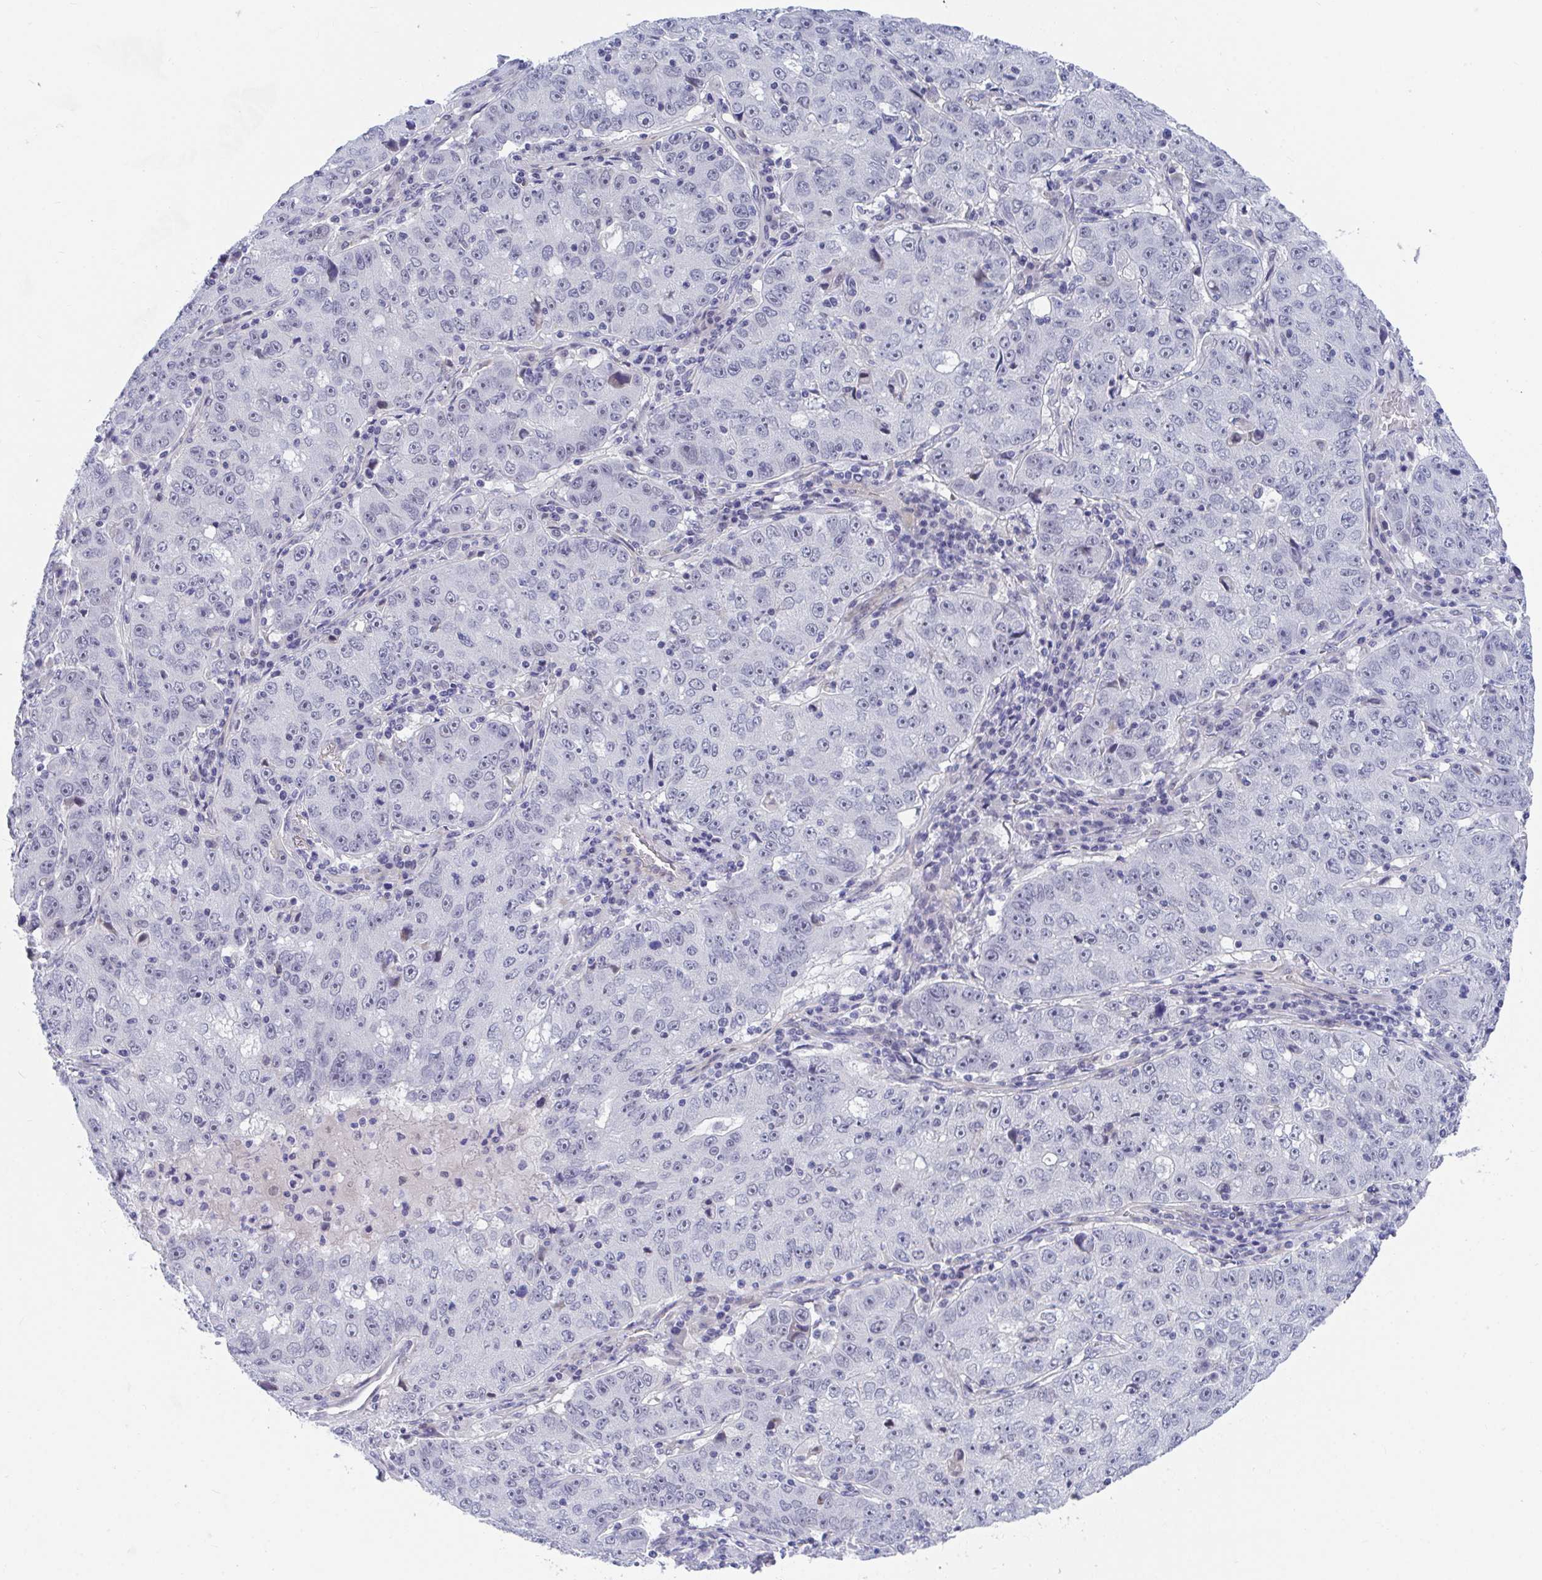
{"staining": {"intensity": "negative", "quantity": "none", "location": "none"}, "tissue": "lung cancer", "cell_type": "Tumor cells", "image_type": "cancer", "snomed": [{"axis": "morphology", "description": "Normal morphology"}, {"axis": "morphology", "description": "Adenocarcinoma, NOS"}, {"axis": "topography", "description": "Lymph node"}, {"axis": "topography", "description": "Lung"}], "caption": "Immunohistochemistry (IHC) image of lung cancer (adenocarcinoma) stained for a protein (brown), which shows no staining in tumor cells. (DAB immunohistochemistry, high magnification).", "gene": "DAOA", "patient": {"sex": "female", "age": 57}}